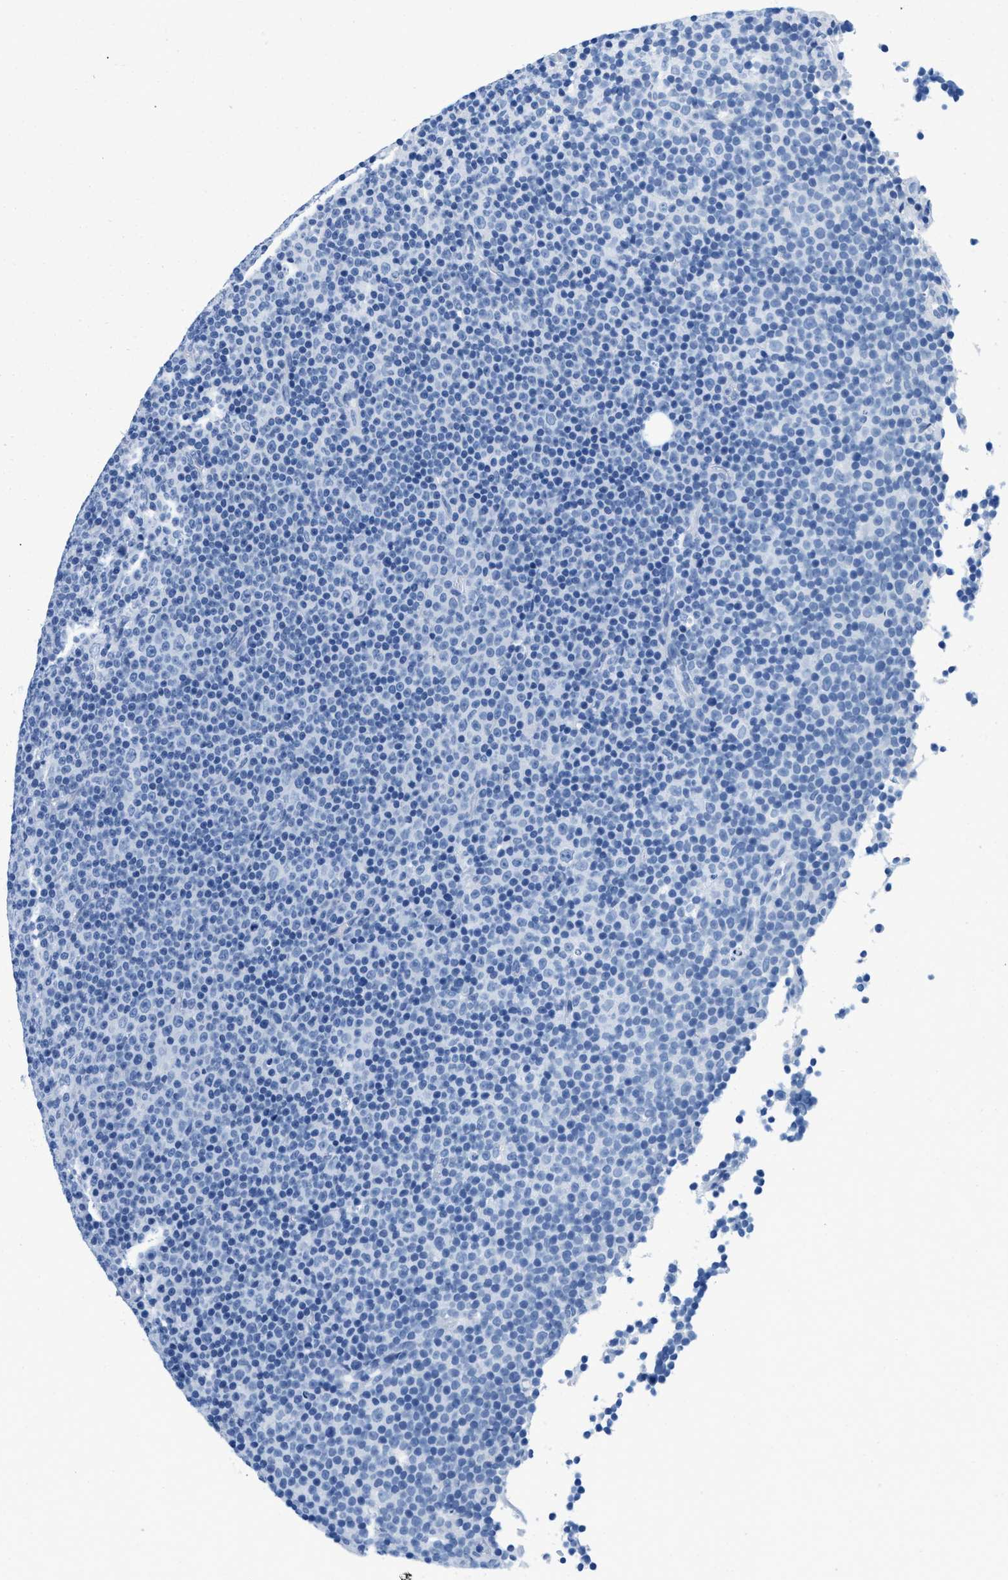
{"staining": {"intensity": "negative", "quantity": "none", "location": "none"}, "tissue": "lymphoma", "cell_type": "Tumor cells", "image_type": "cancer", "snomed": [{"axis": "morphology", "description": "Malignant lymphoma, non-Hodgkin's type, Low grade"}, {"axis": "topography", "description": "Lymph node"}], "caption": "DAB immunohistochemical staining of human lymphoma reveals no significant positivity in tumor cells. (DAB immunohistochemistry visualized using brightfield microscopy, high magnification).", "gene": "GSN", "patient": {"sex": "female", "age": 67}}